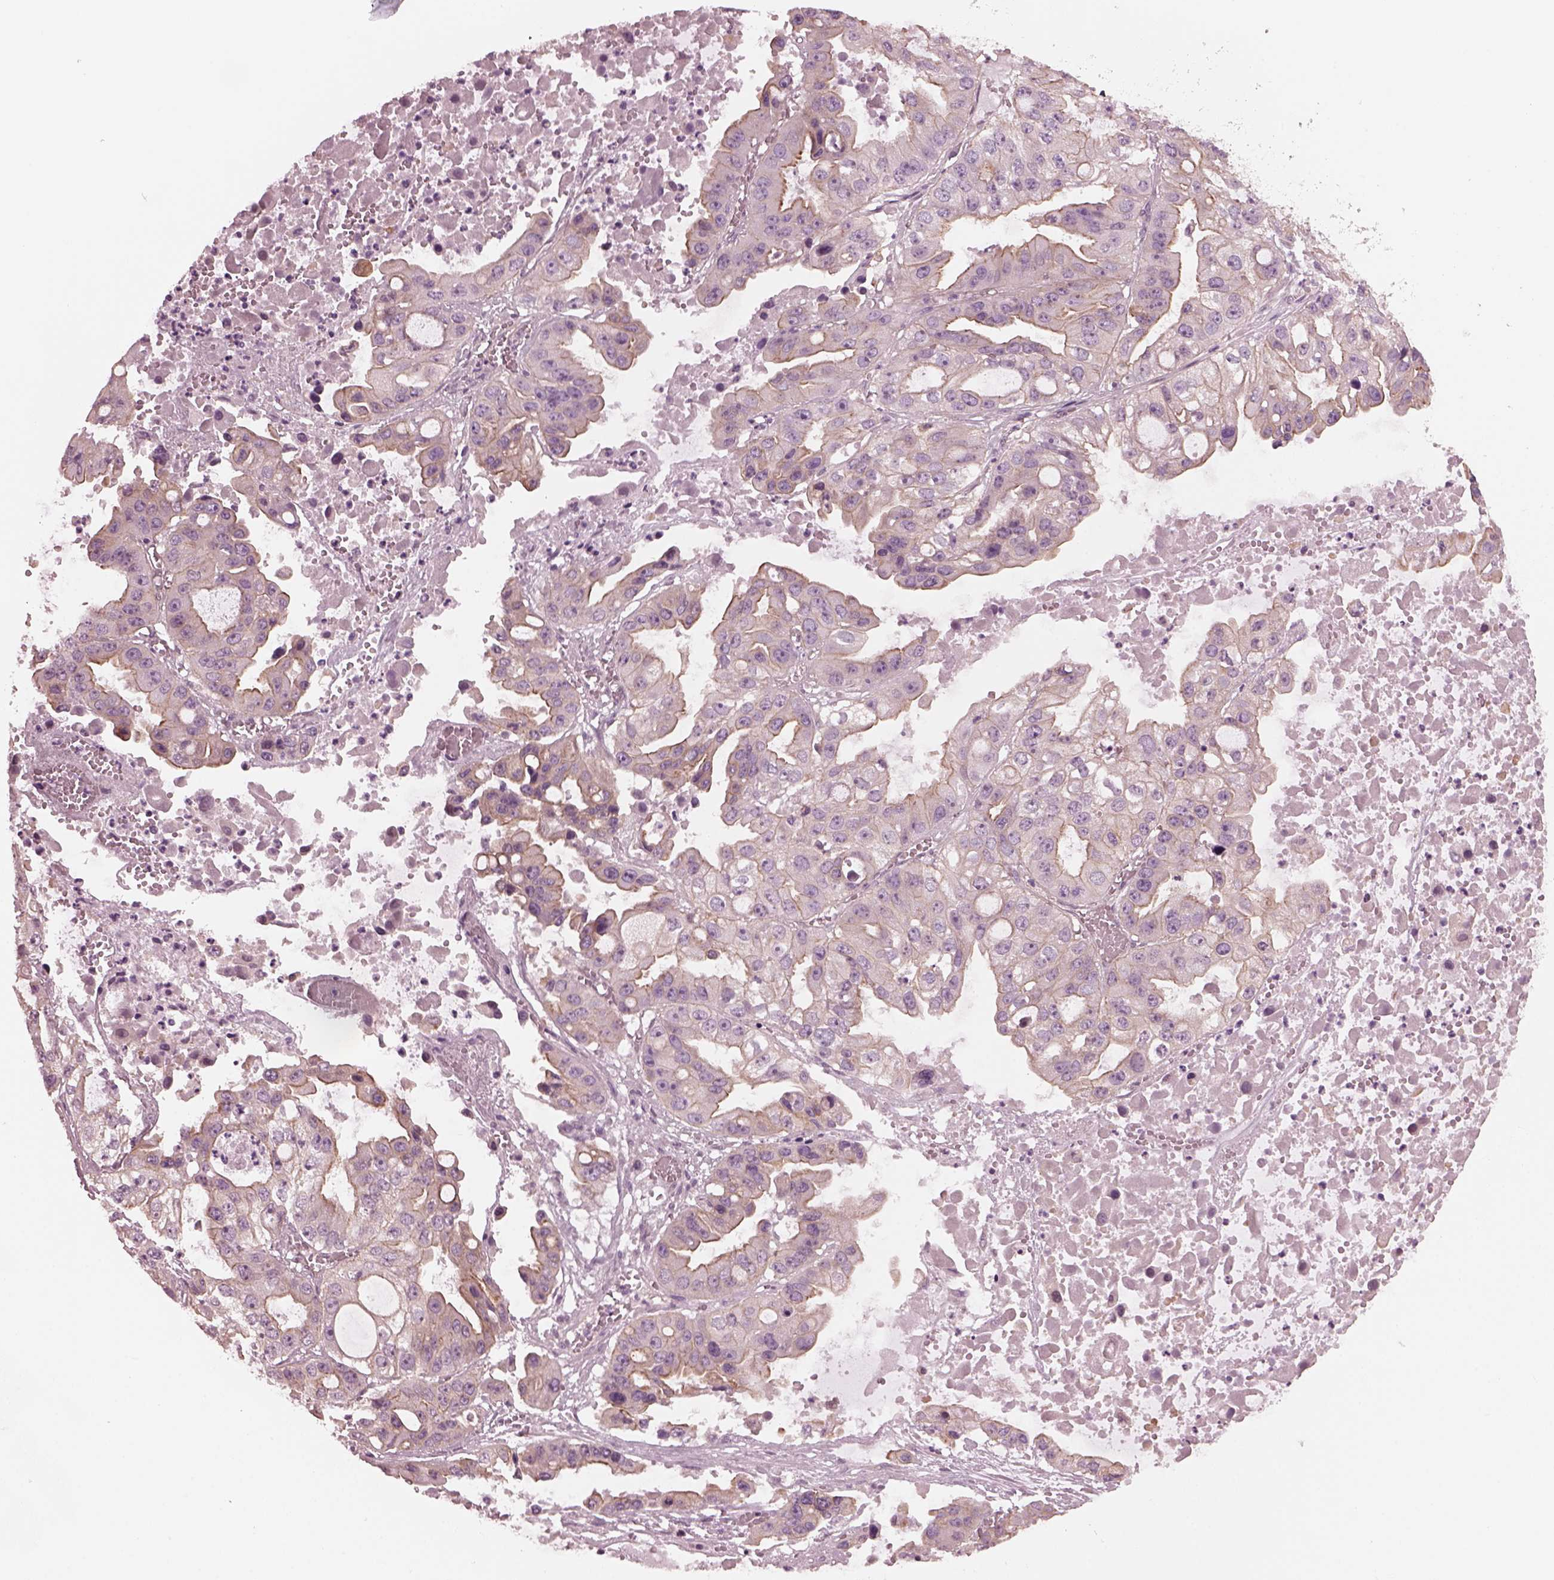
{"staining": {"intensity": "weak", "quantity": ">75%", "location": "cytoplasmic/membranous"}, "tissue": "ovarian cancer", "cell_type": "Tumor cells", "image_type": "cancer", "snomed": [{"axis": "morphology", "description": "Cystadenocarcinoma, serous, NOS"}, {"axis": "topography", "description": "Ovary"}], "caption": "The immunohistochemical stain shows weak cytoplasmic/membranous expression in tumor cells of ovarian cancer (serous cystadenocarcinoma) tissue. Immunohistochemistry (ihc) stains the protein of interest in brown and the nuclei are stained blue.", "gene": "ODAD1", "patient": {"sex": "female", "age": 56}}